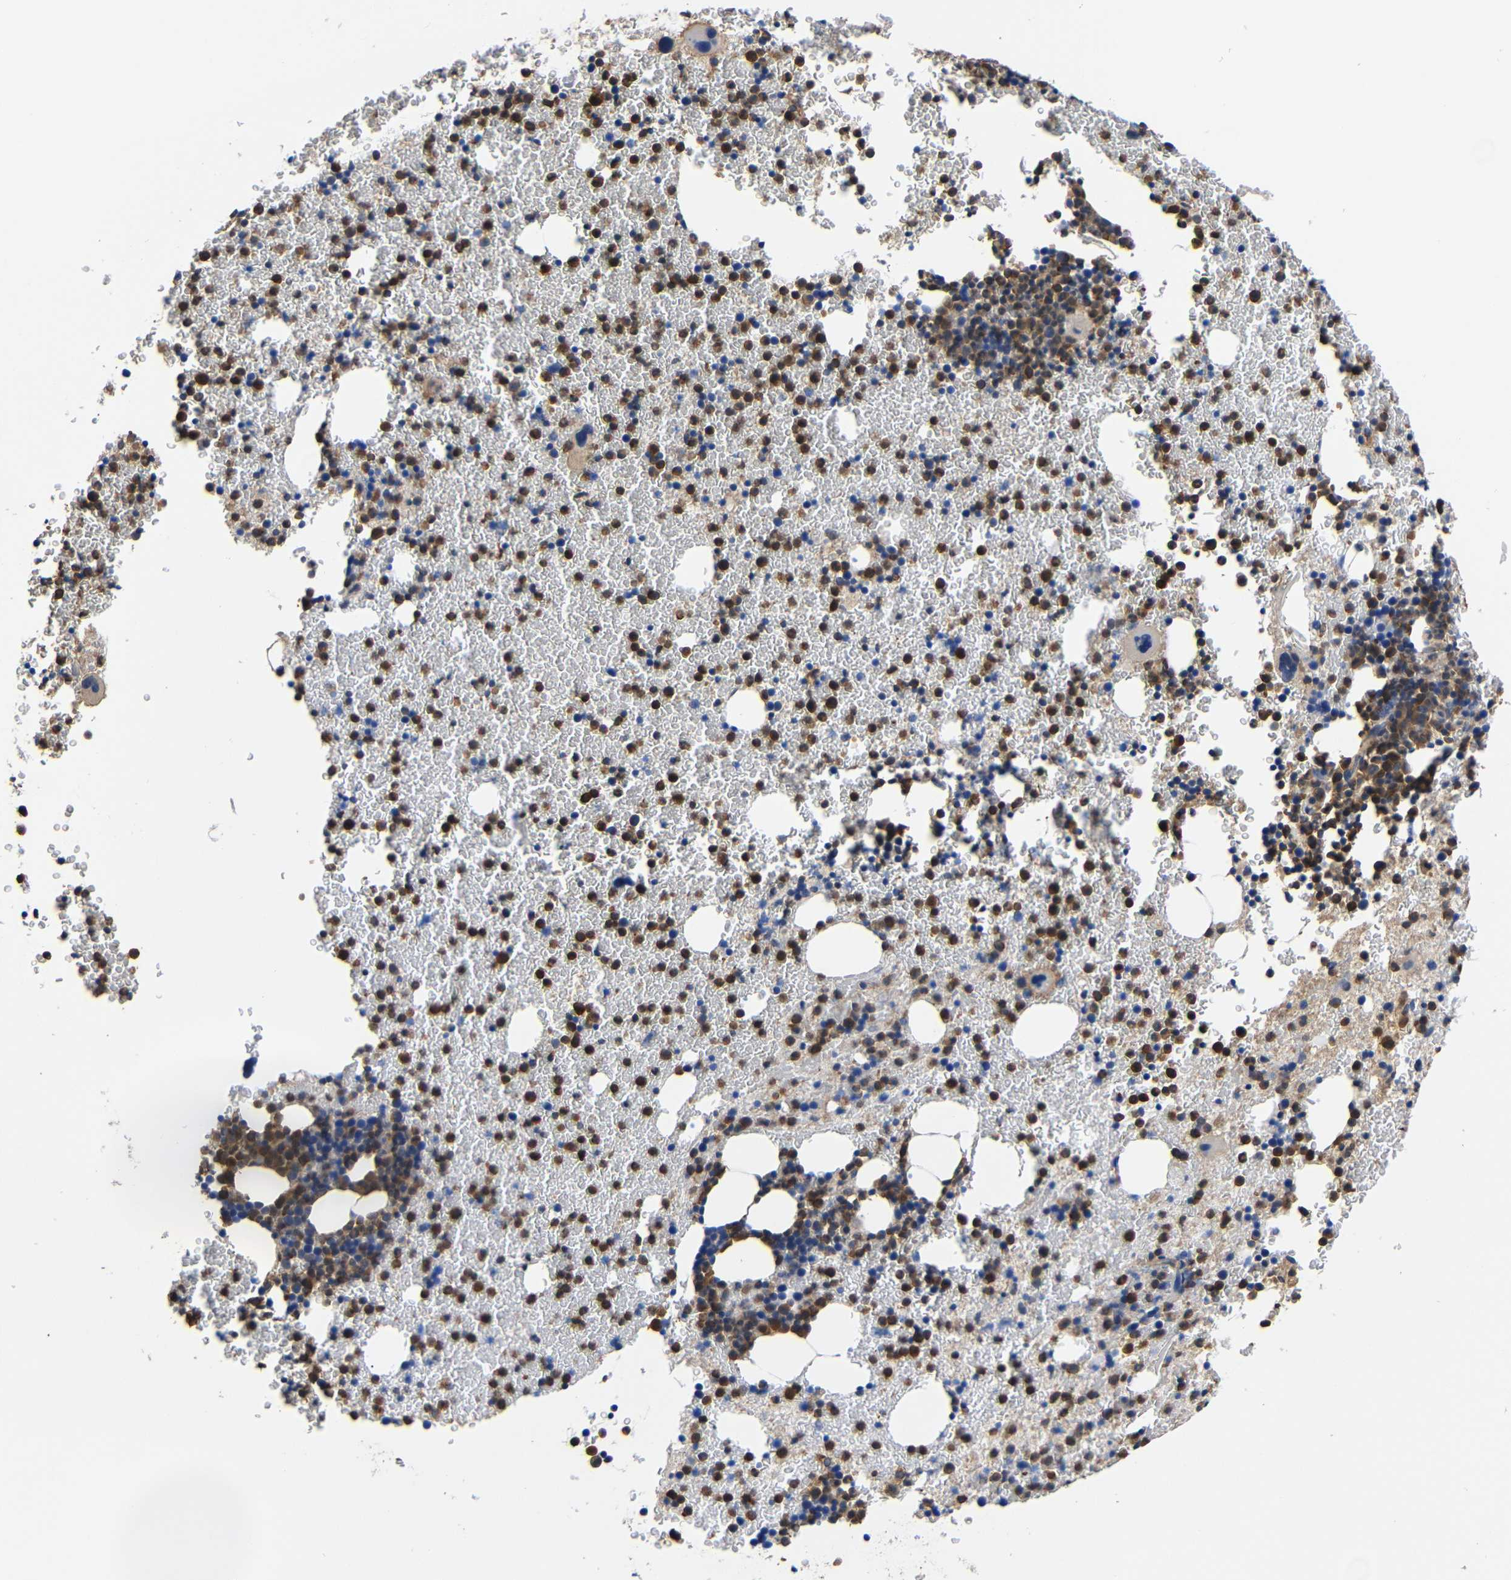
{"staining": {"intensity": "strong", "quantity": ">75%", "location": "cytoplasmic/membranous,nuclear"}, "tissue": "bone marrow", "cell_type": "Hematopoietic cells", "image_type": "normal", "snomed": [{"axis": "morphology", "description": "Normal tissue, NOS"}, {"axis": "morphology", "description": "Inflammation, NOS"}, {"axis": "topography", "description": "Bone marrow"}], "caption": "Immunohistochemical staining of unremarkable bone marrow reveals strong cytoplasmic/membranous,nuclear protein expression in about >75% of hematopoietic cells. The staining was performed using DAB, with brown indicating positive protein expression. Nuclei are stained blue with hematoxylin.", "gene": "LRRCC1", "patient": {"sex": "female", "age": 17}}